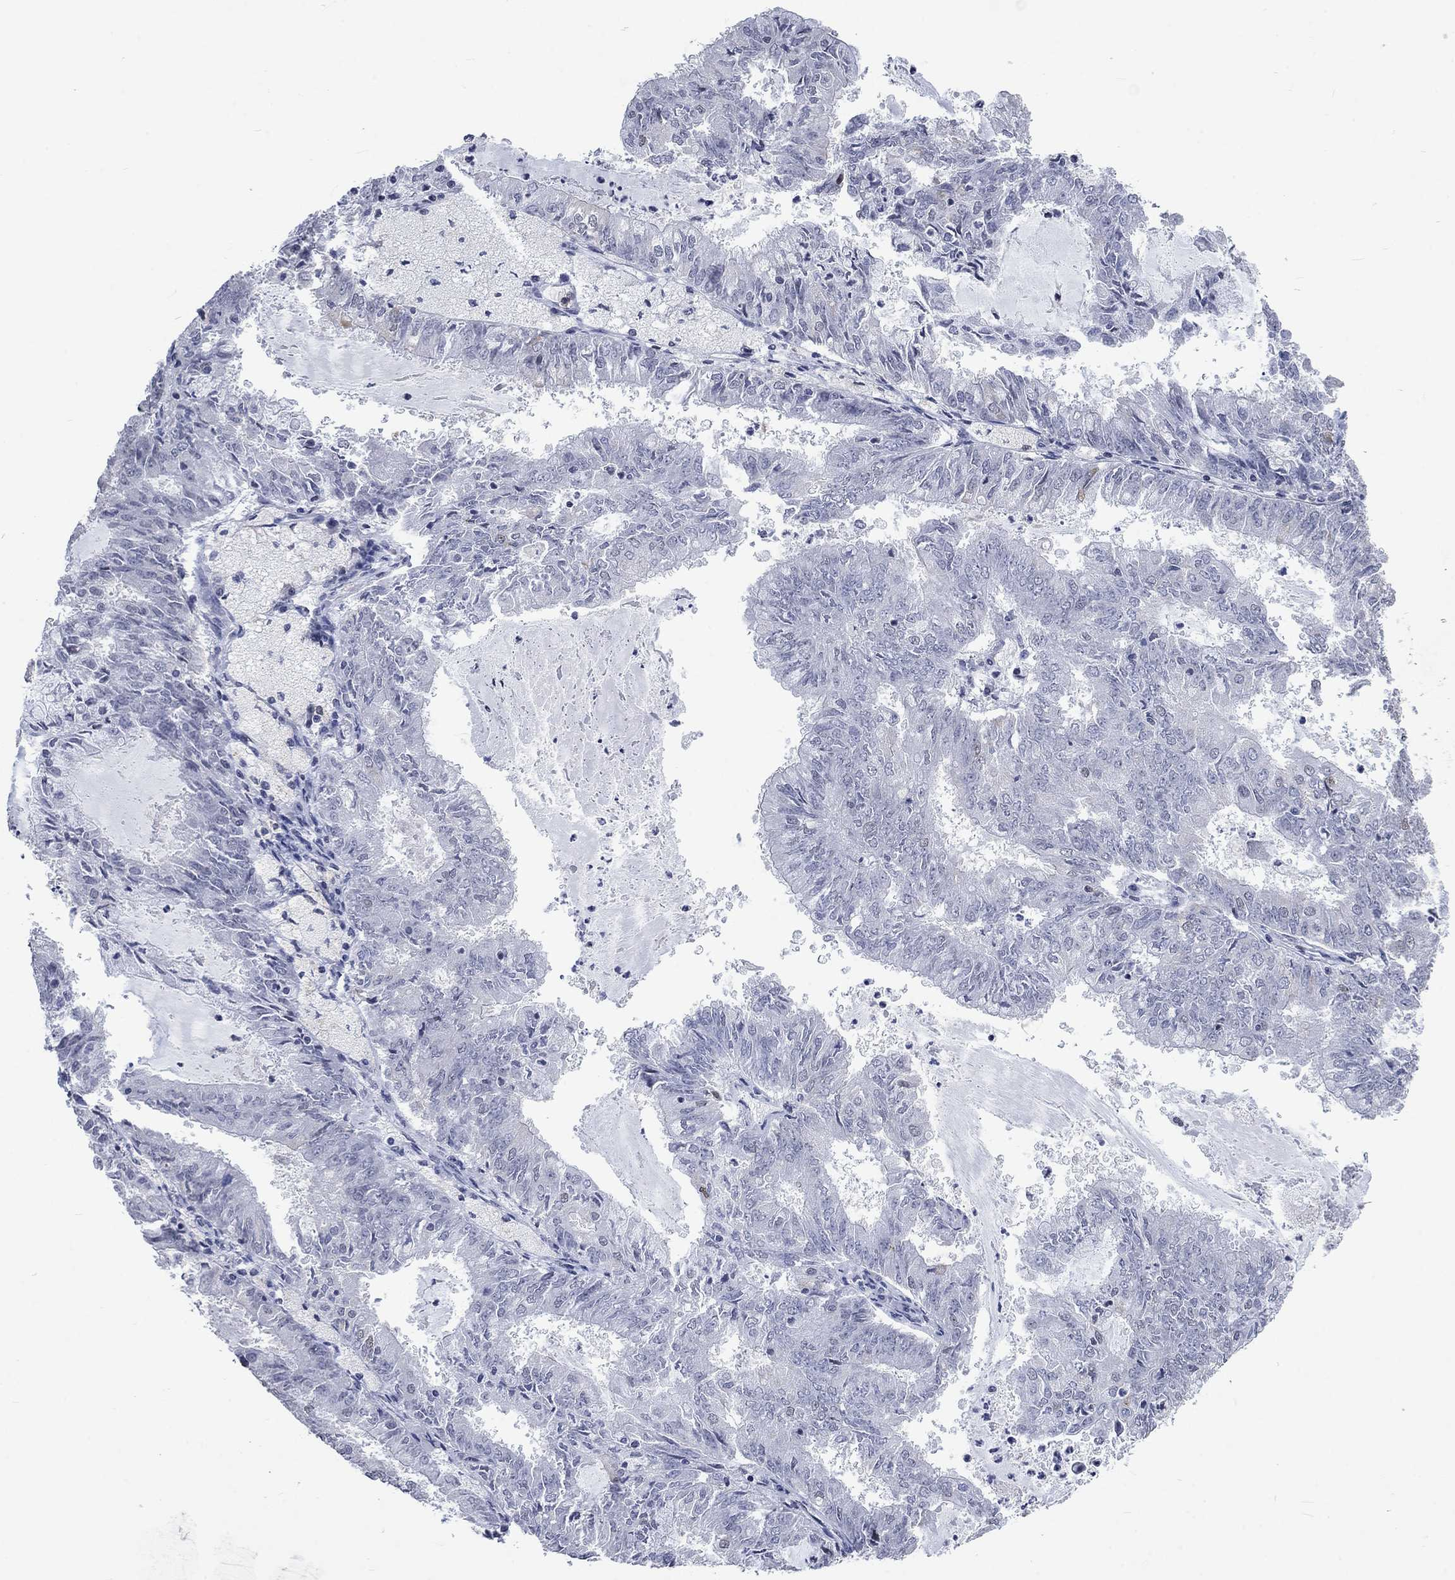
{"staining": {"intensity": "negative", "quantity": "none", "location": "none"}, "tissue": "endometrial cancer", "cell_type": "Tumor cells", "image_type": "cancer", "snomed": [{"axis": "morphology", "description": "Adenocarcinoma, NOS"}, {"axis": "topography", "description": "Endometrium"}], "caption": "Immunohistochemical staining of human endometrial cancer exhibits no significant staining in tumor cells.", "gene": "HCFC1", "patient": {"sex": "female", "age": 57}}